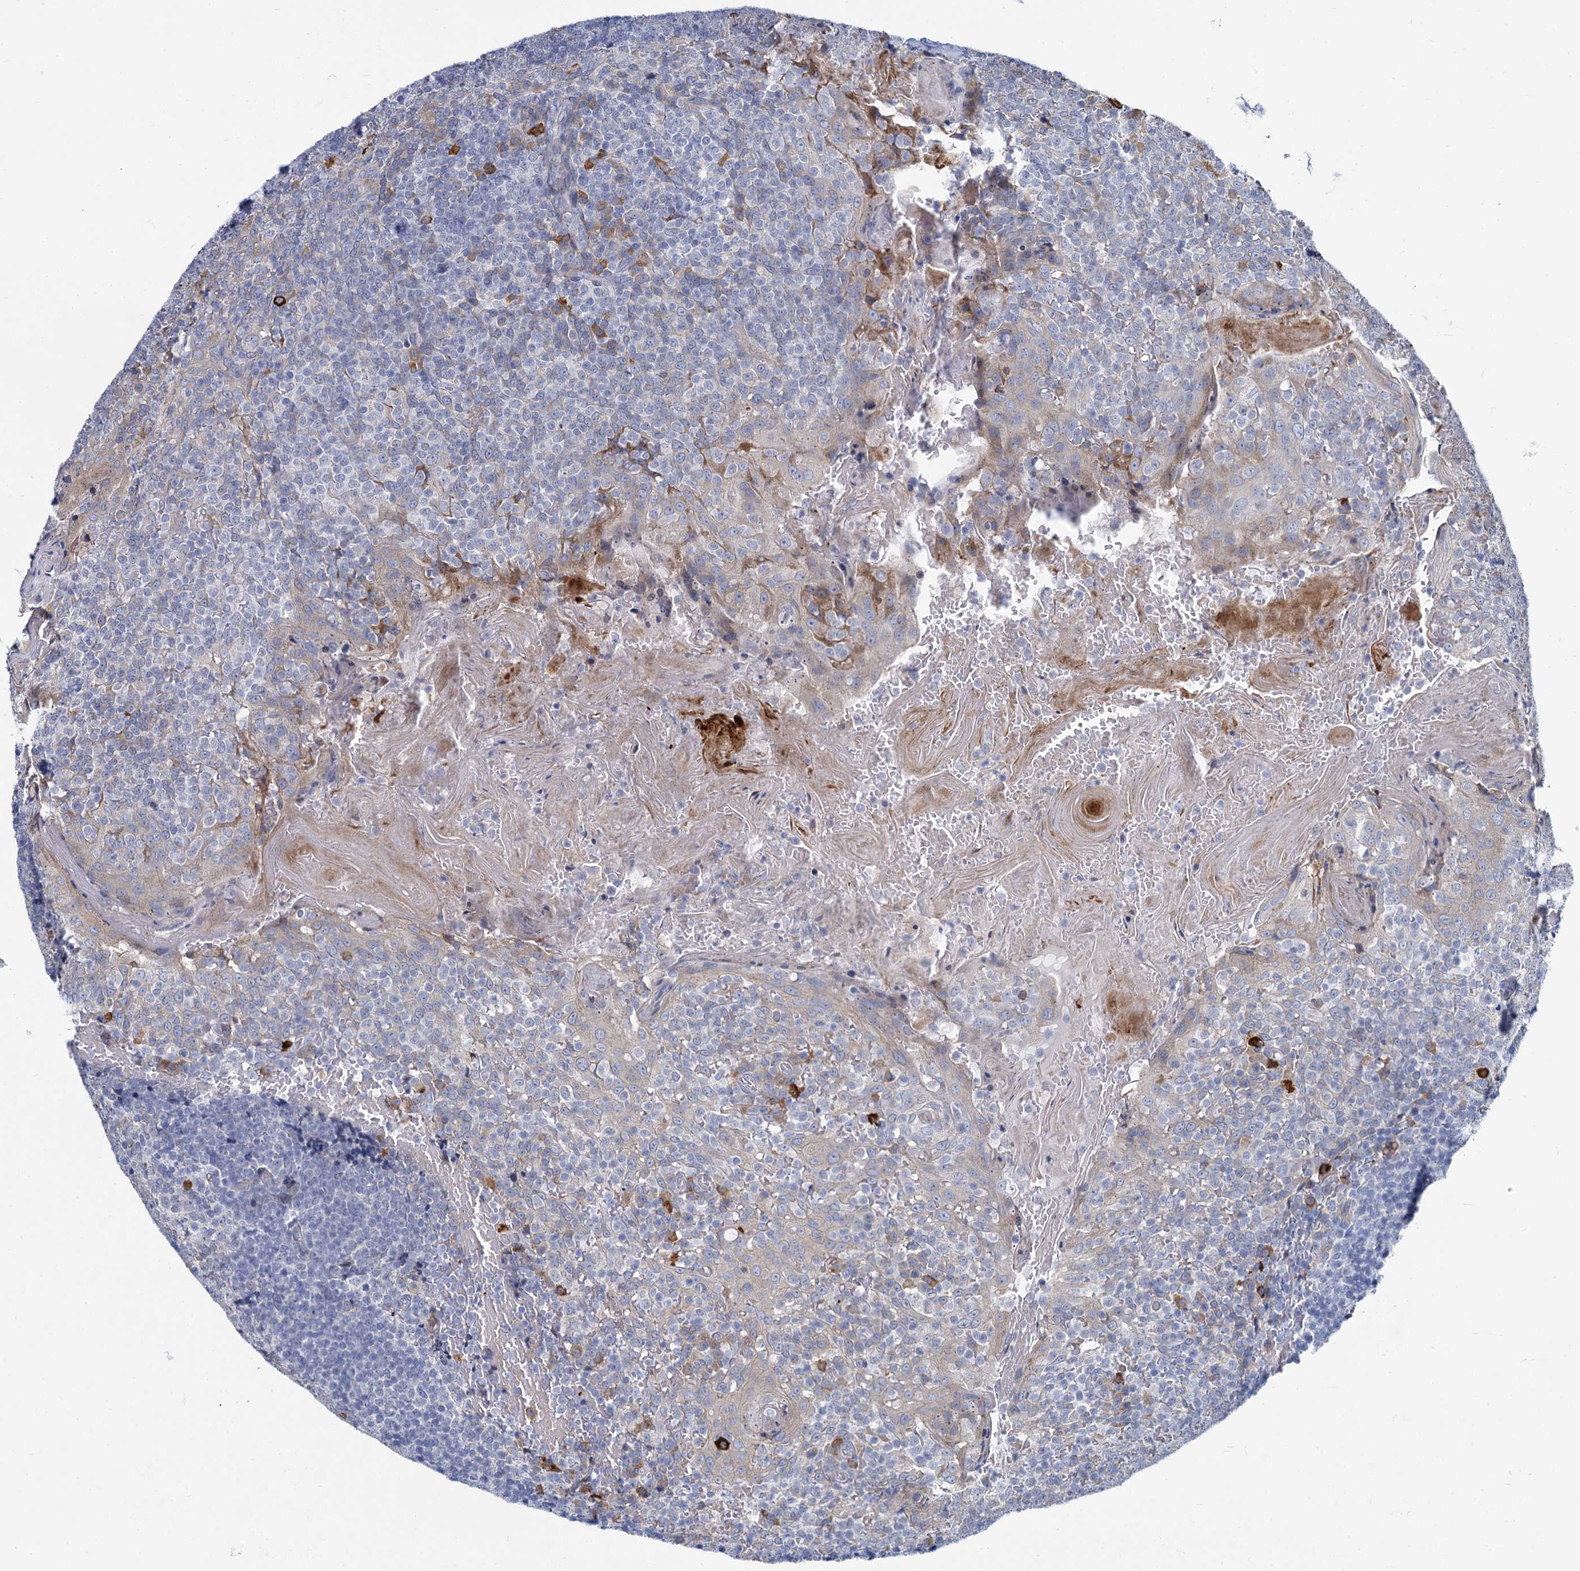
{"staining": {"intensity": "negative", "quantity": "none", "location": "none"}, "tissue": "tonsil", "cell_type": "Germinal center cells", "image_type": "normal", "snomed": [{"axis": "morphology", "description": "Normal tissue, NOS"}, {"axis": "topography", "description": "Tonsil"}], "caption": "High power microscopy photomicrograph of an IHC micrograph of unremarkable tonsil, revealing no significant staining in germinal center cells. The staining was performed using DAB (3,3'-diaminobenzidine) to visualize the protein expression in brown, while the nuclei were stained in blue with hematoxylin (Magnification: 20x).", "gene": "PRSS35", "patient": {"sex": "female", "age": 19}}